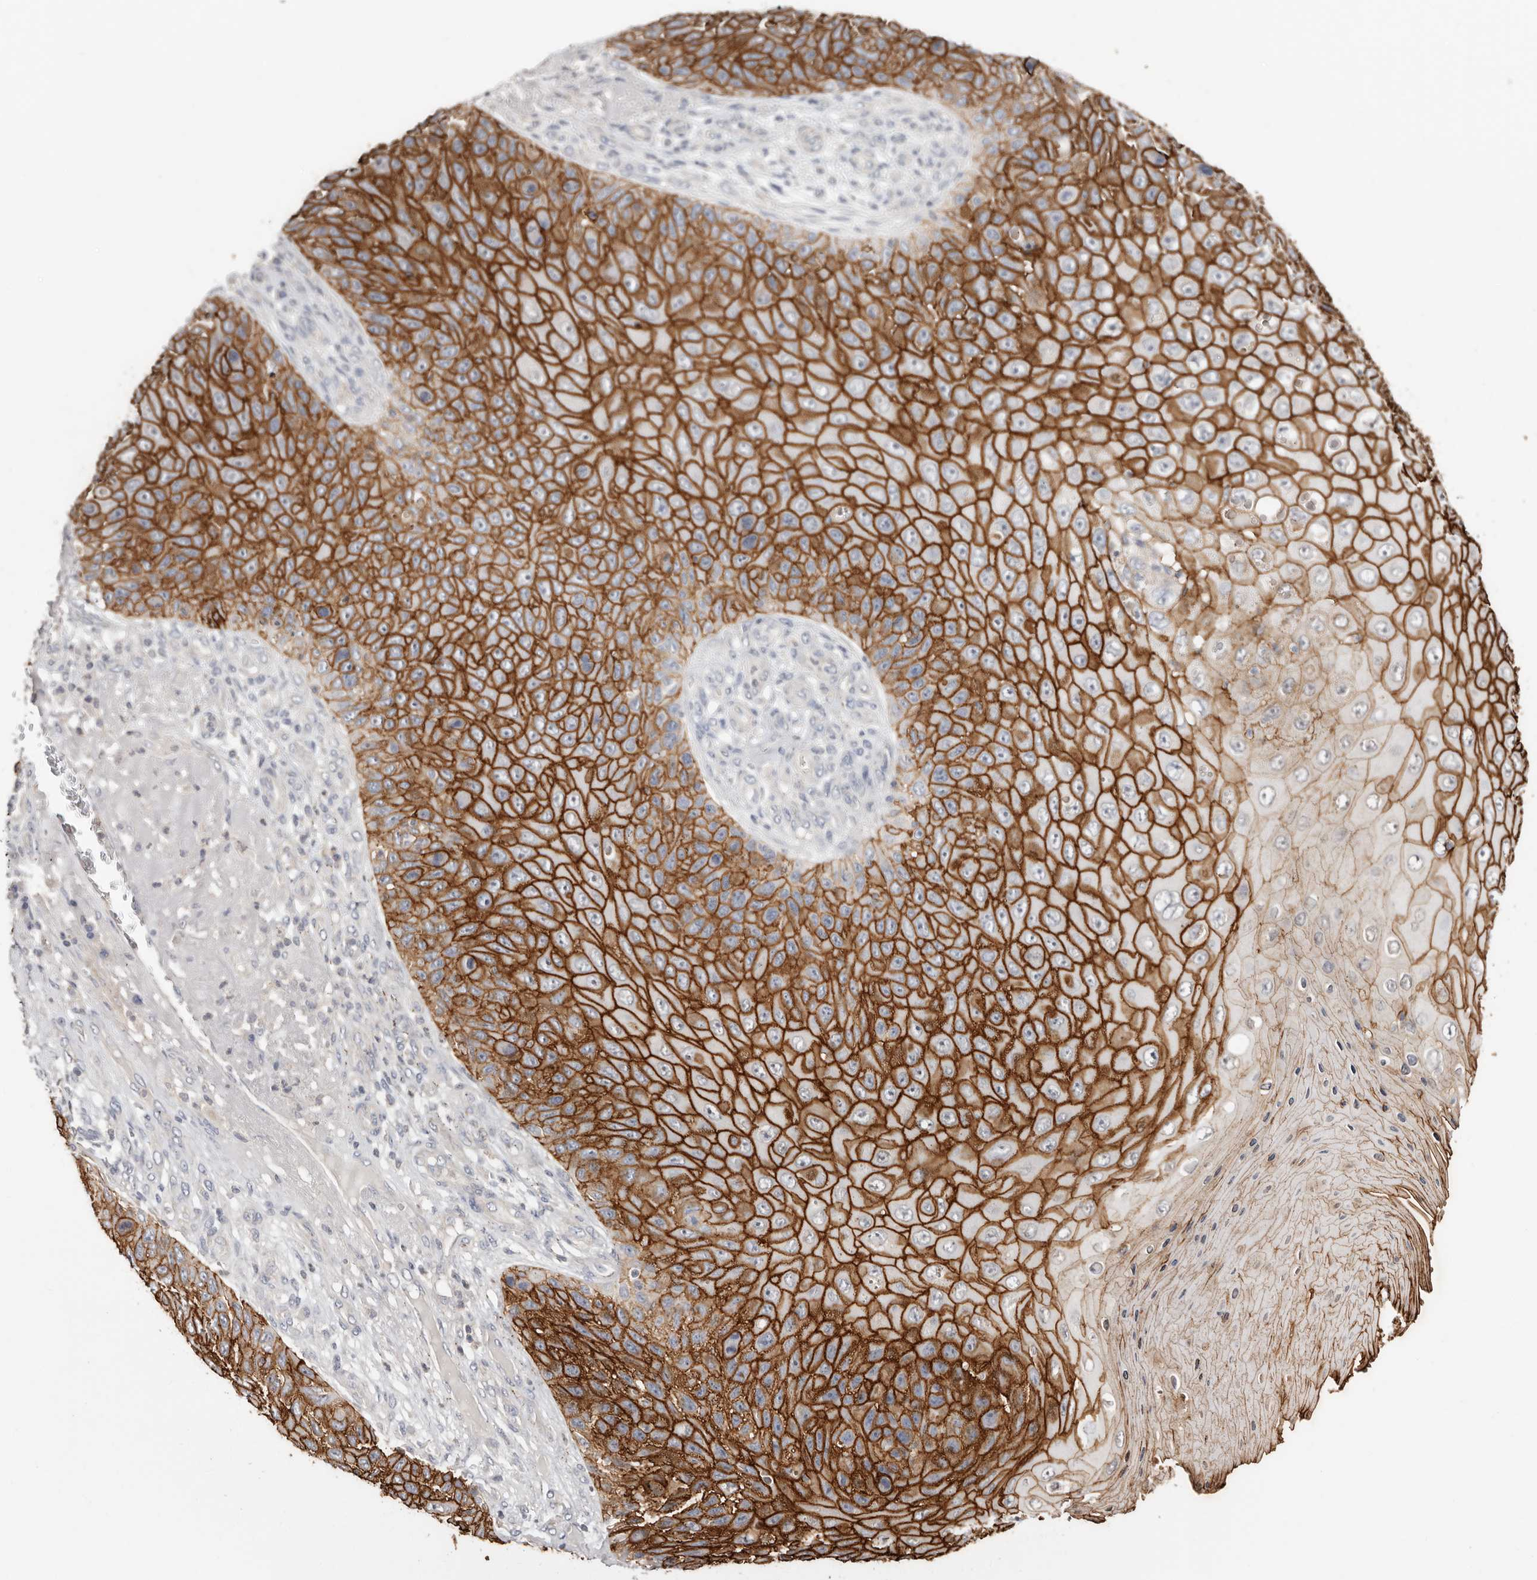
{"staining": {"intensity": "strong", "quantity": ">75%", "location": "cytoplasmic/membranous"}, "tissue": "skin cancer", "cell_type": "Tumor cells", "image_type": "cancer", "snomed": [{"axis": "morphology", "description": "Squamous cell carcinoma, NOS"}, {"axis": "topography", "description": "Skin"}], "caption": "Skin cancer tissue shows strong cytoplasmic/membranous expression in about >75% of tumor cells", "gene": "S100A14", "patient": {"sex": "female", "age": 88}}